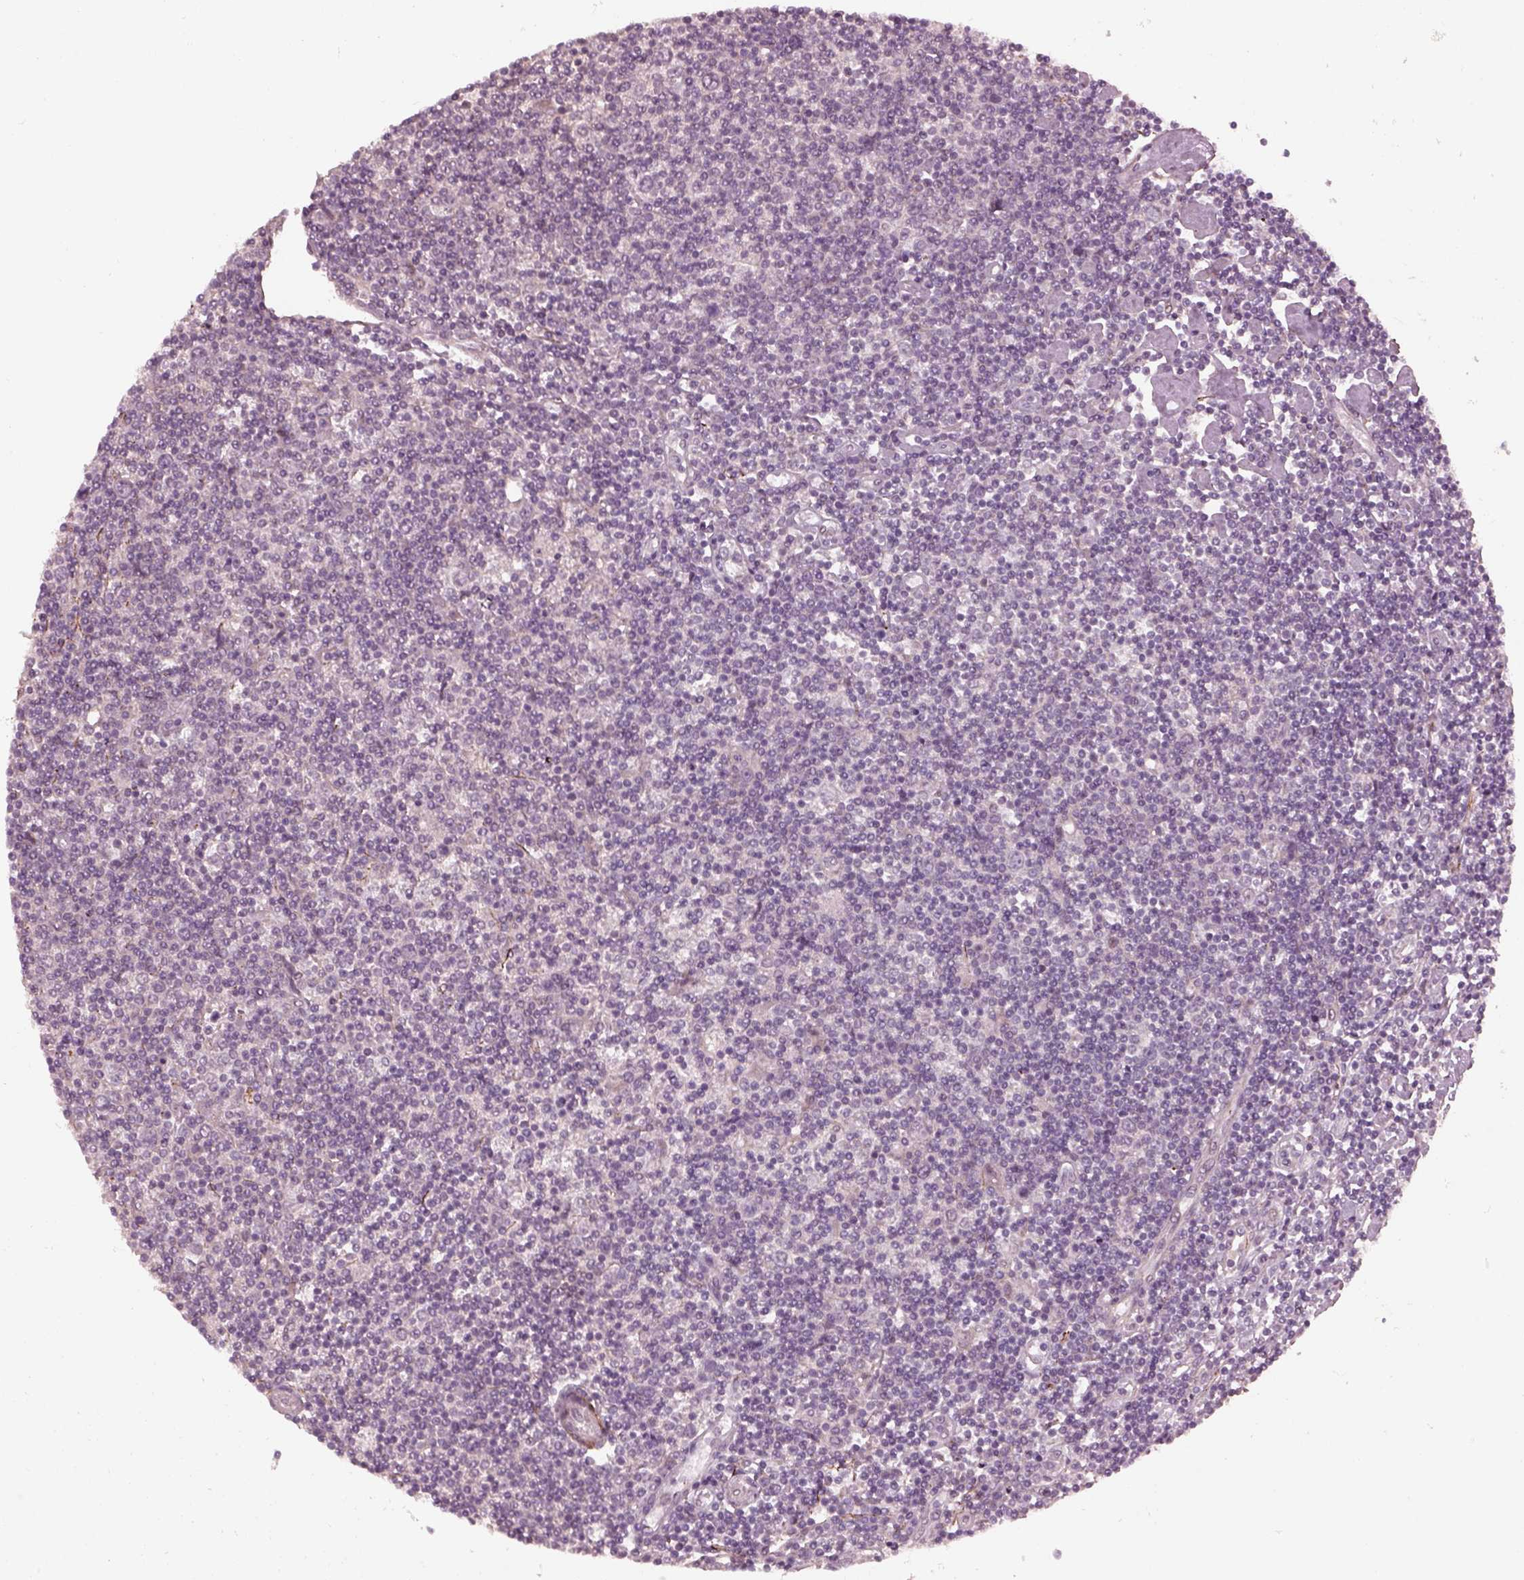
{"staining": {"intensity": "negative", "quantity": "none", "location": "none"}, "tissue": "lymphoma", "cell_type": "Tumor cells", "image_type": "cancer", "snomed": [{"axis": "morphology", "description": "Hodgkin's disease, NOS"}, {"axis": "topography", "description": "Lymph node"}], "caption": "DAB (3,3'-diaminobenzidine) immunohistochemical staining of human lymphoma reveals no significant staining in tumor cells.", "gene": "EFEMP1", "patient": {"sex": "male", "age": 40}}